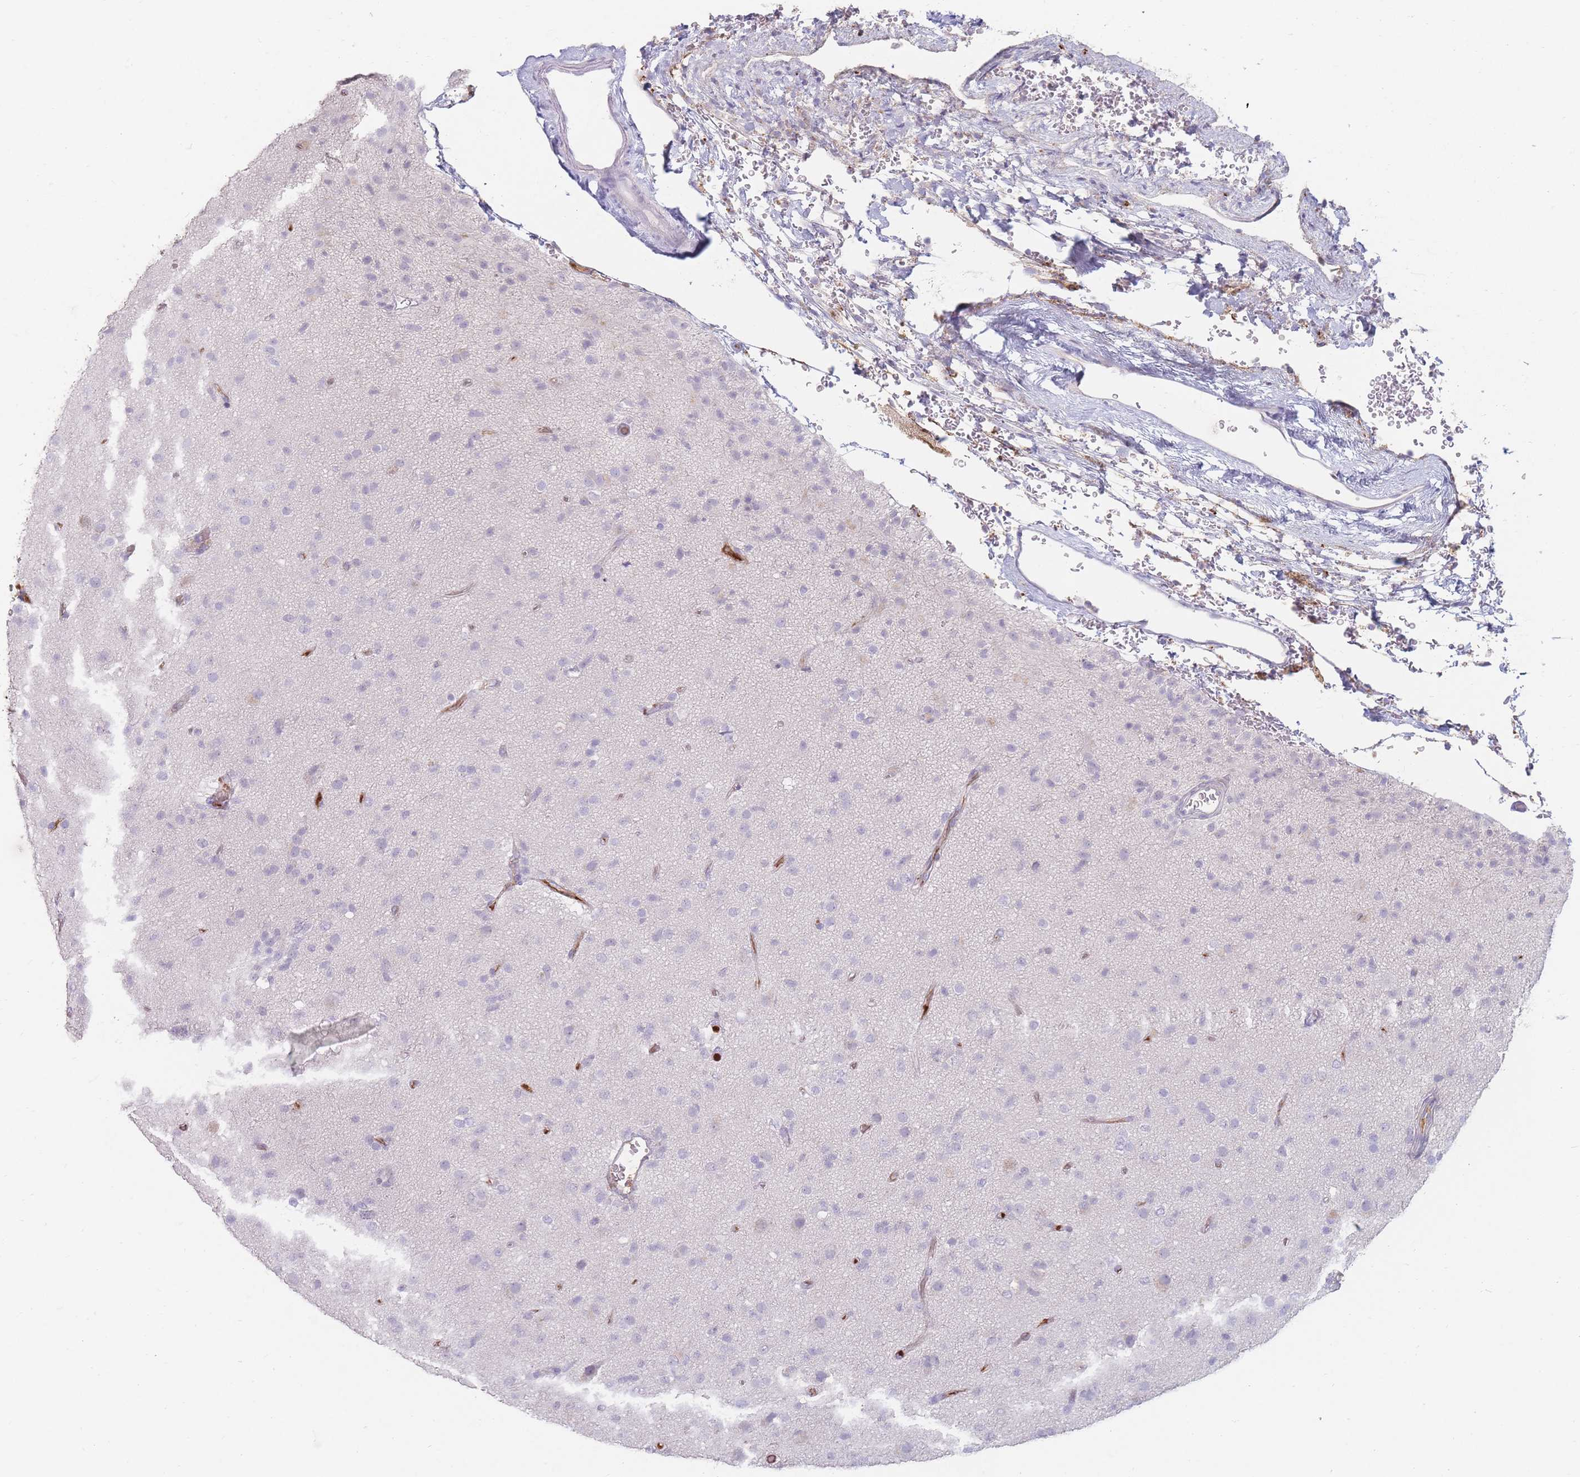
{"staining": {"intensity": "negative", "quantity": "none", "location": "none"}, "tissue": "glioma", "cell_type": "Tumor cells", "image_type": "cancer", "snomed": [{"axis": "morphology", "description": "Glioma, malignant, Low grade"}, {"axis": "topography", "description": "Brain"}], "caption": "DAB (3,3'-diaminobenzidine) immunohistochemical staining of glioma demonstrates no significant positivity in tumor cells.", "gene": "PRG4", "patient": {"sex": "male", "age": 65}}